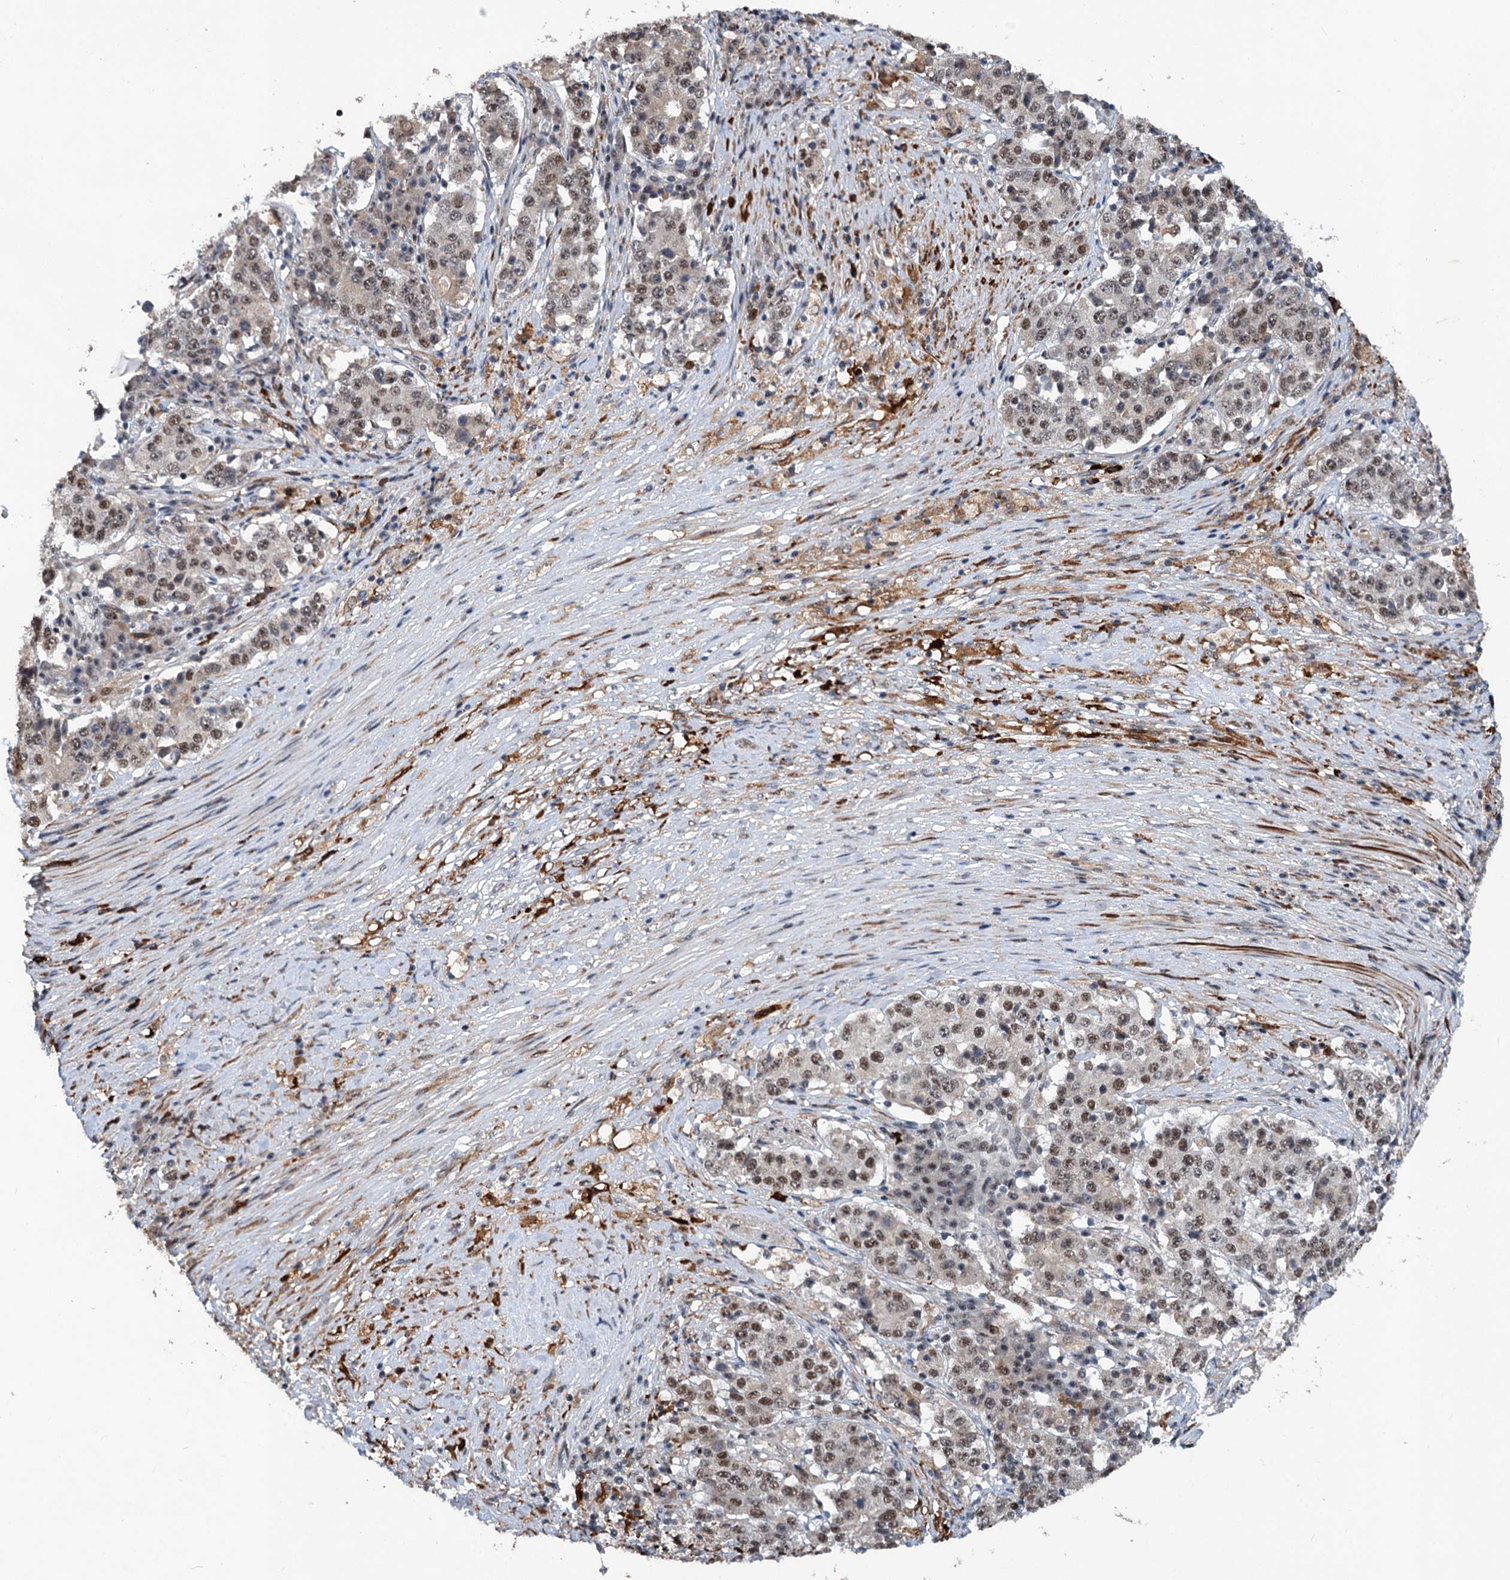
{"staining": {"intensity": "weak", "quantity": "25%-75%", "location": "nuclear"}, "tissue": "stomach cancer", "cell_type": "Tumor cells", "image_type": "cancer", "snomed": [{"axis": "morphology", "description": "Adenocarcinoma, NOS"}, {"axis": "topography", "description": "Stomach"}], "caption": "Approximately 25%-75% of tumor cells in human stomach adenocarcinoma show weak nuclear protein positivity as visualized by brown immunohistochemical staining.", "gene": "PHF8", "patient": {"sex": "male", "age": 59}}